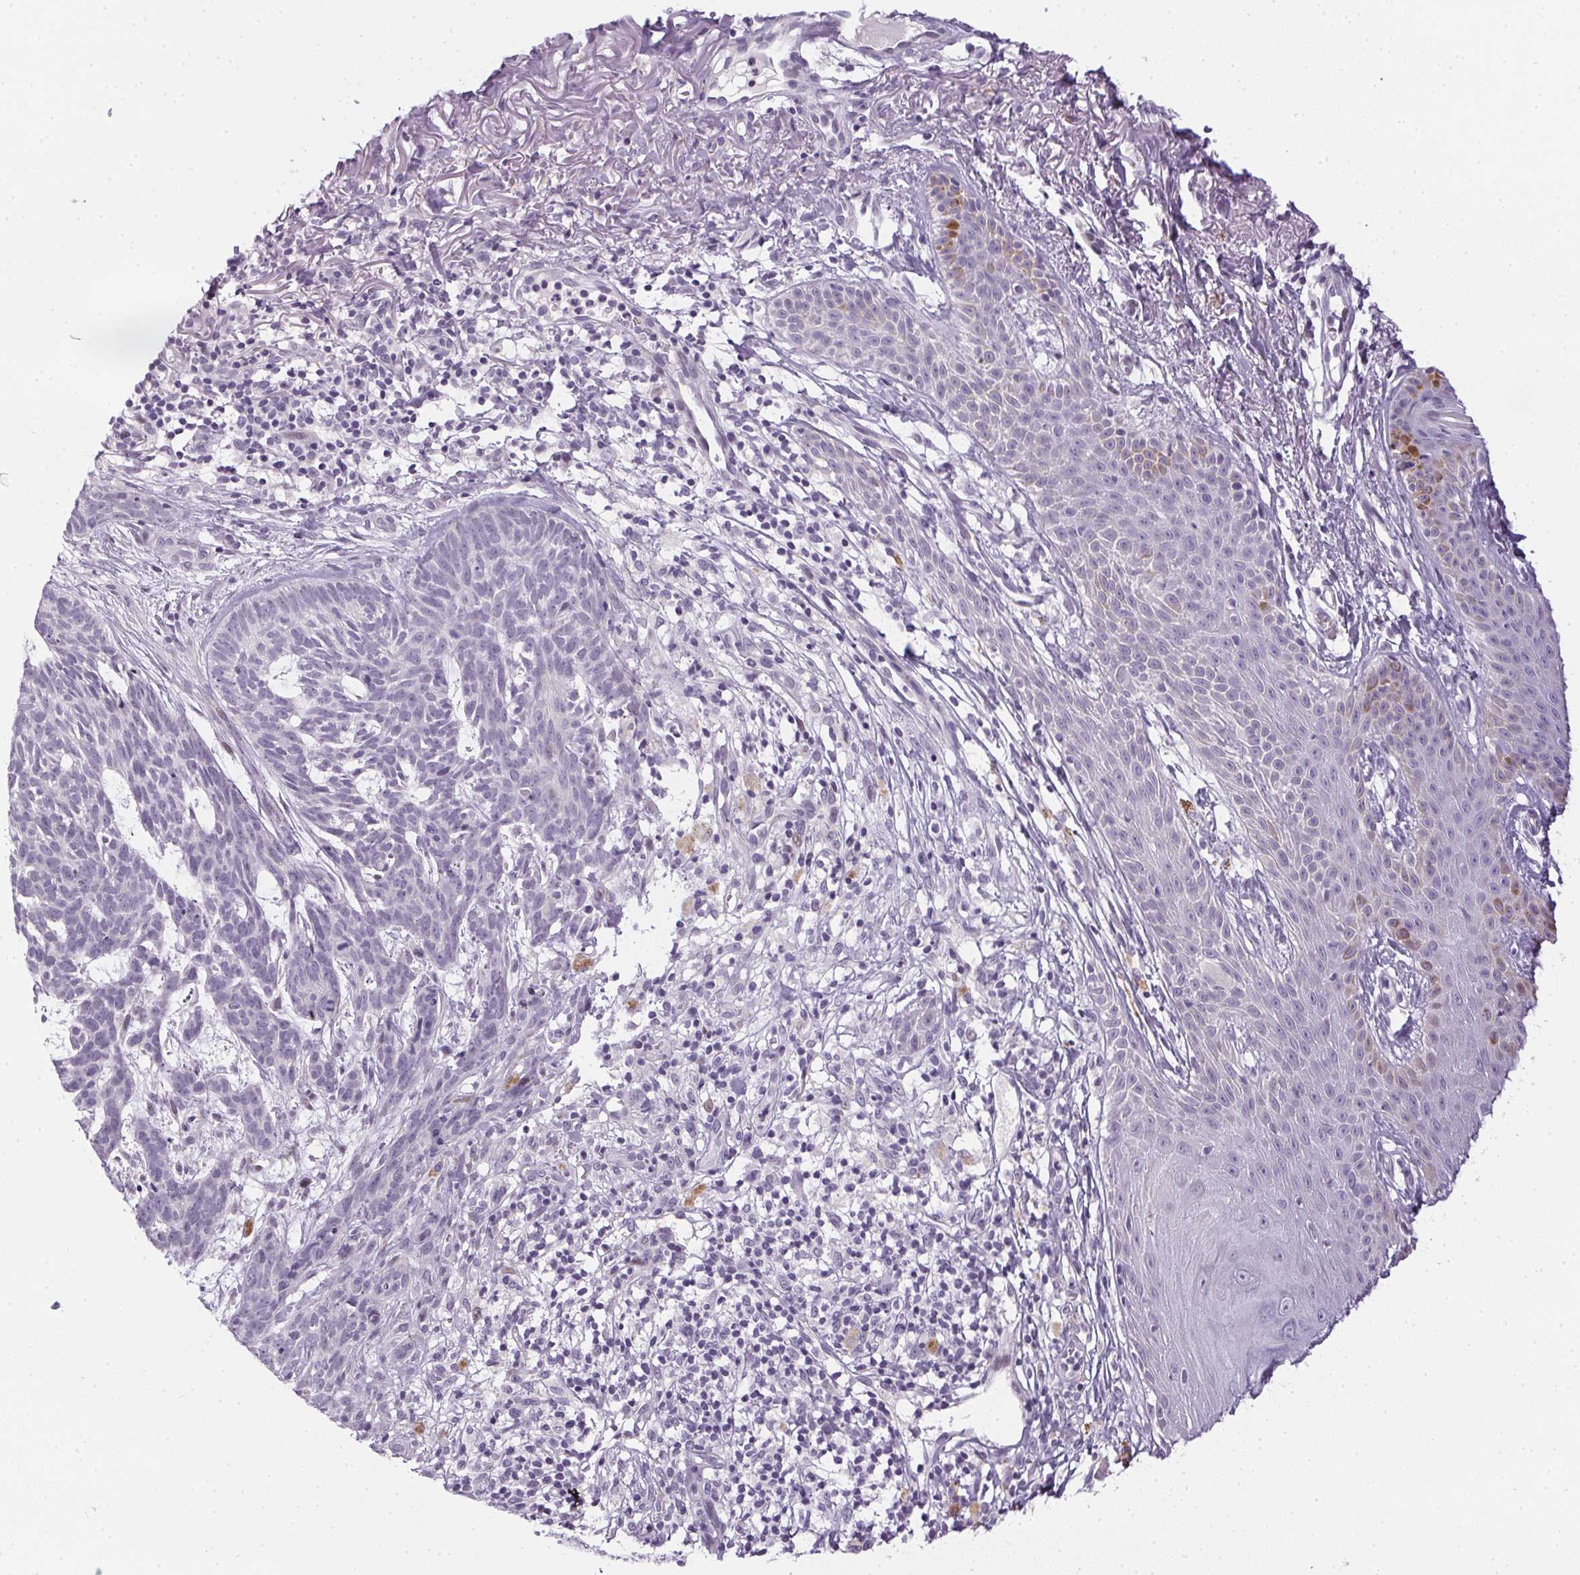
{"staining": {"intensity": "negative", "quantity": "none", "location": "none"}, "tissue": "skin cancer", "cell_type": "Tumor cells", "image_type": "cancer", "snomed": [{"axis": "morphology", "description": "Basal cell carcinoma"}, {"axis": "topography", "description": "Skin"}], "caption": "IHC of skin cancer (basal cell carcinoma) demonstrates no positivity in tumor cells. The staining was performed using DAB (3,3'-diaminobenzidine) to visualize the protein expression in brown, while the nuclei were stained in blue with hematoxylin (Magnification: 20x).", "gene": "GSDMC", "patient": {"sex": "female", "age": 78}}